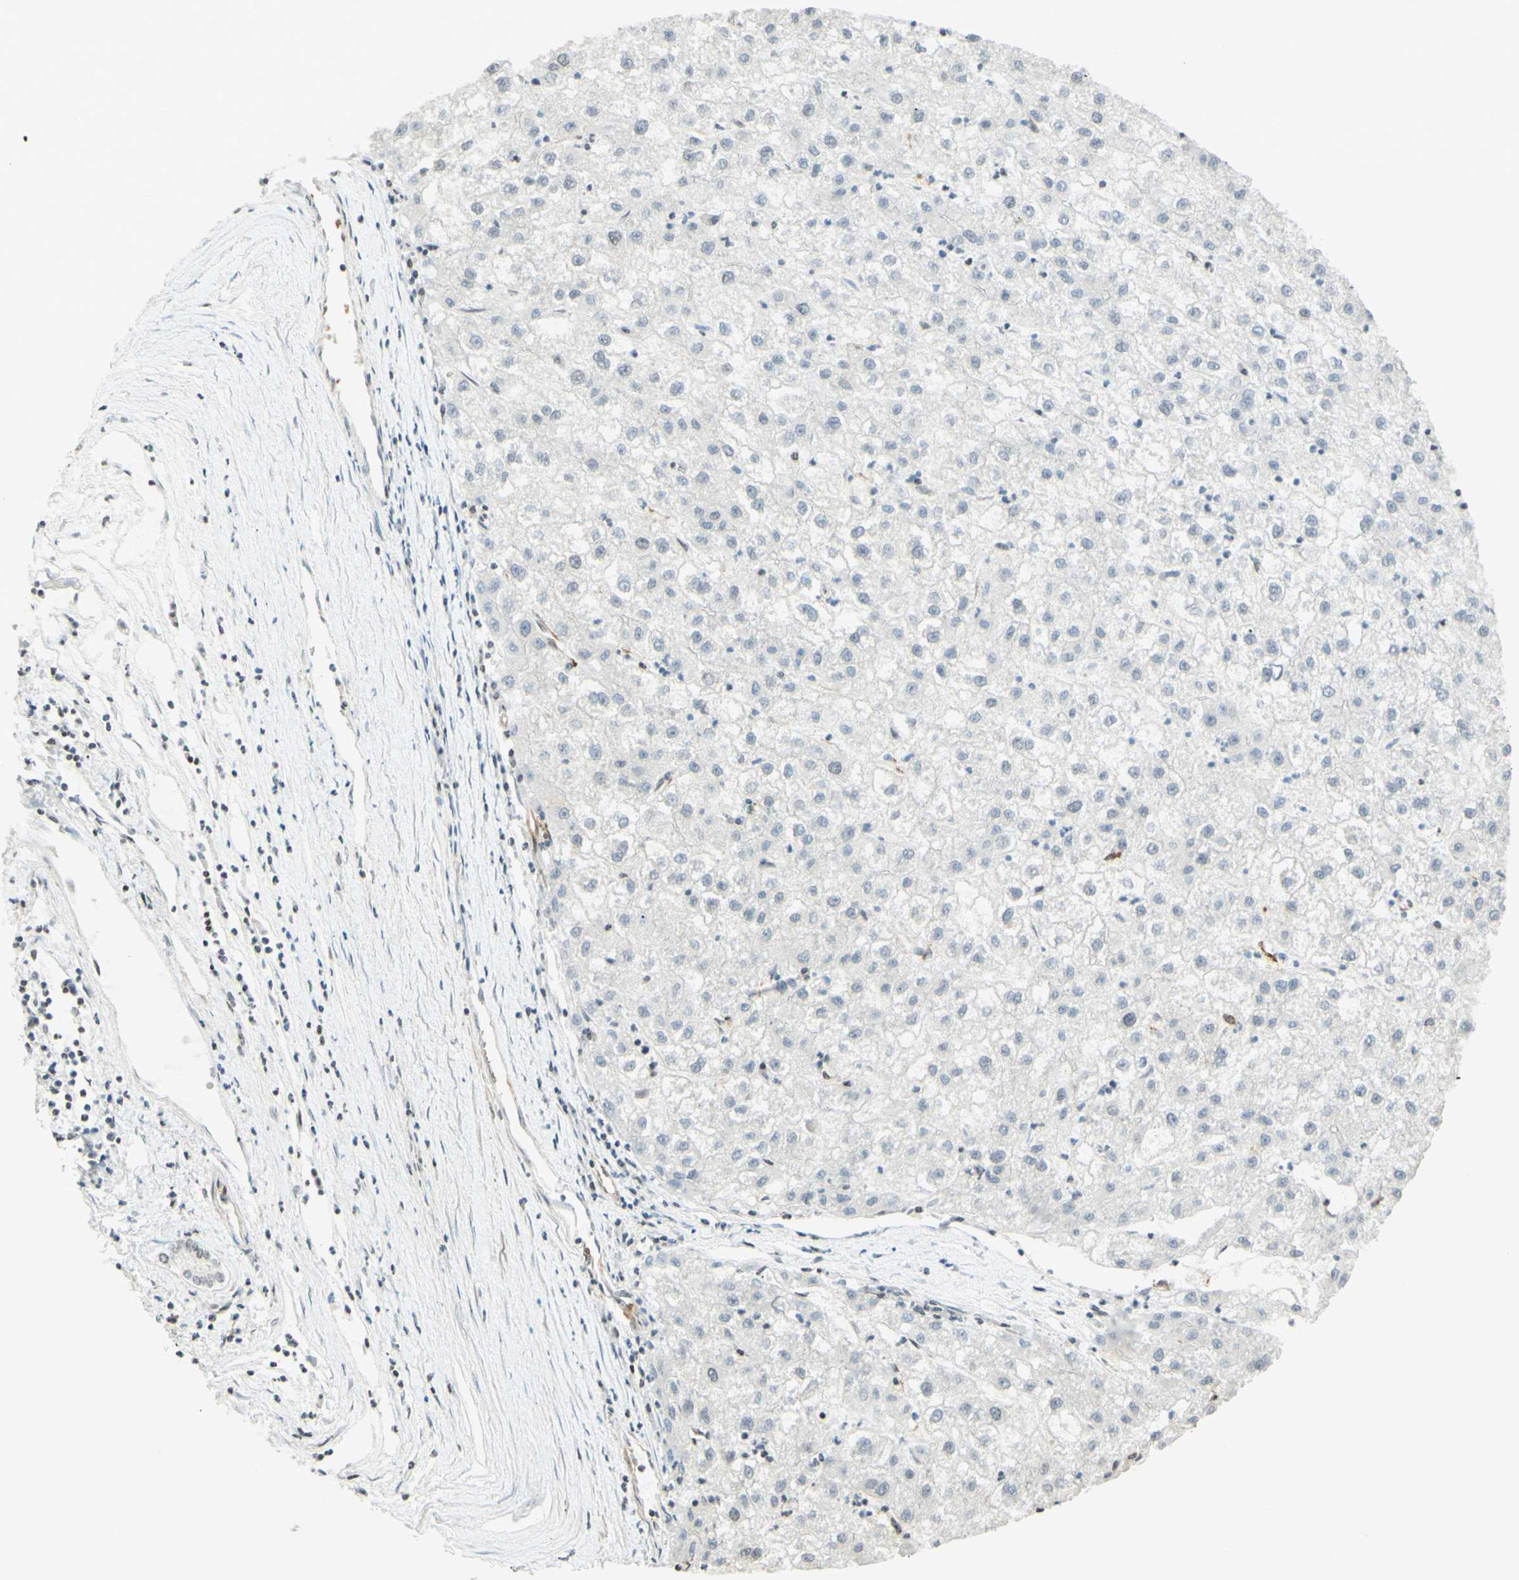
{"staining": {"intensity": "negative", "quantity": "none", "location": "none"}, "tissue": "liver cancer", "cell_type": "Tumor cells", "image_type": "cancer", "snomed": [{"axis": "morphology", "description": "Carcinoma, Hepatocellular, NOS"}, {"axis": "topography", "description": "Liver"}], "caption": "An immunohistochemistry (IHC) image of hepatocellular carcinoma (liver) is shown. There is no staining in tumor cells of hepatocellular carcinoma (liver).", "gene": "MAP1B", "patient": {"sex": "male", "age": 72}}